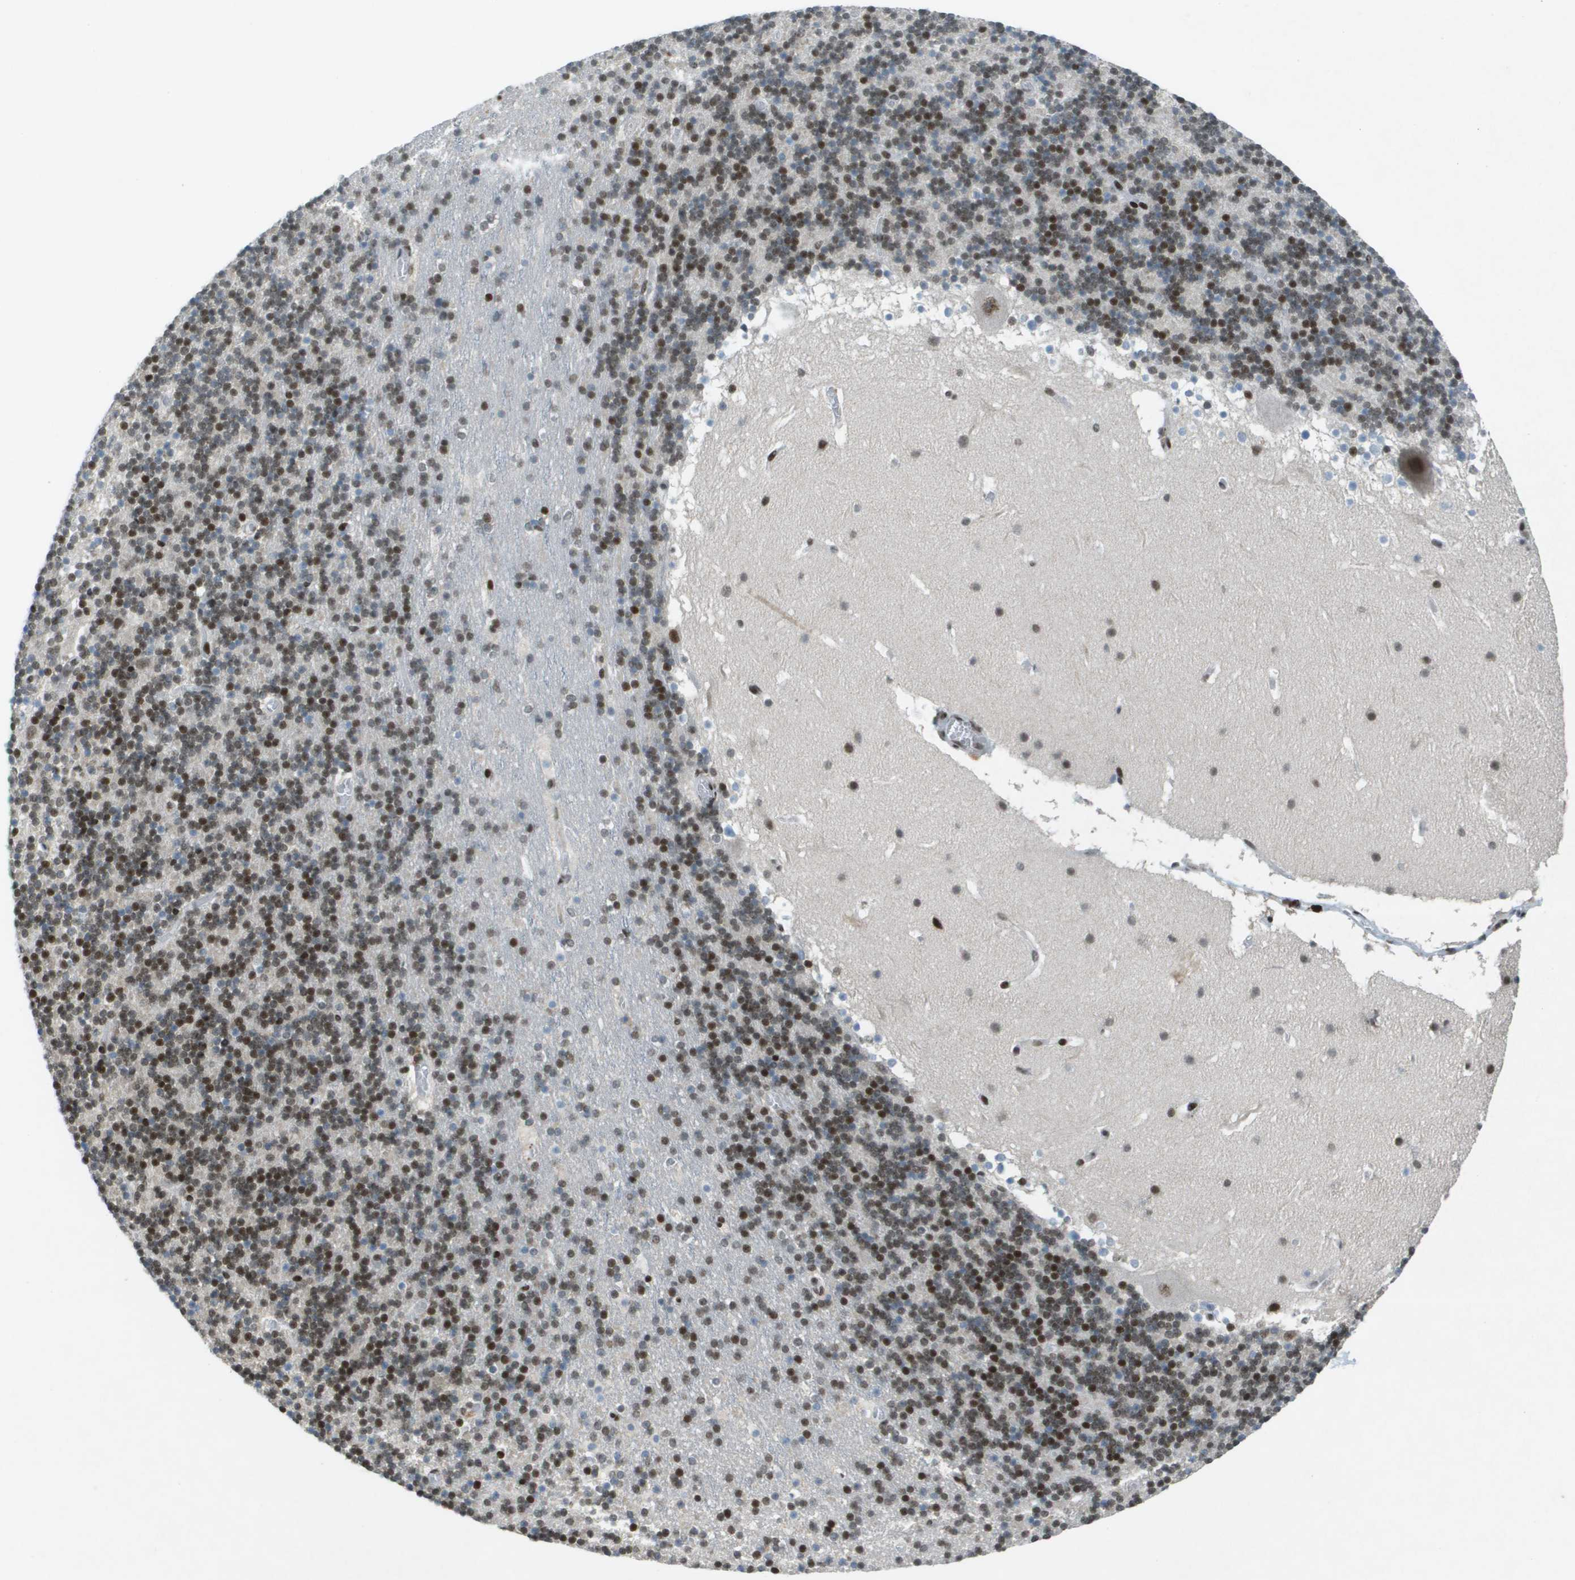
{"staining": {"intensity": "strong", "quantity": "25%-75%", "location": "nuclear"}, "tissue": "cerebellum", "cell_type": "Cells in granular layer", "image_type": "normal", "snomed": [{"axis": "morphology", "description": "Normal tissue, NOS"}, {"axis": "topography", "description": "Cerebellum"}], "caption": "Benign cerebellum shows strong nuclear positivity in approximately 25%-75% of cells in granular layer.", "gene": "IRF7", "patient": {"sex": "male", "age": 45}}